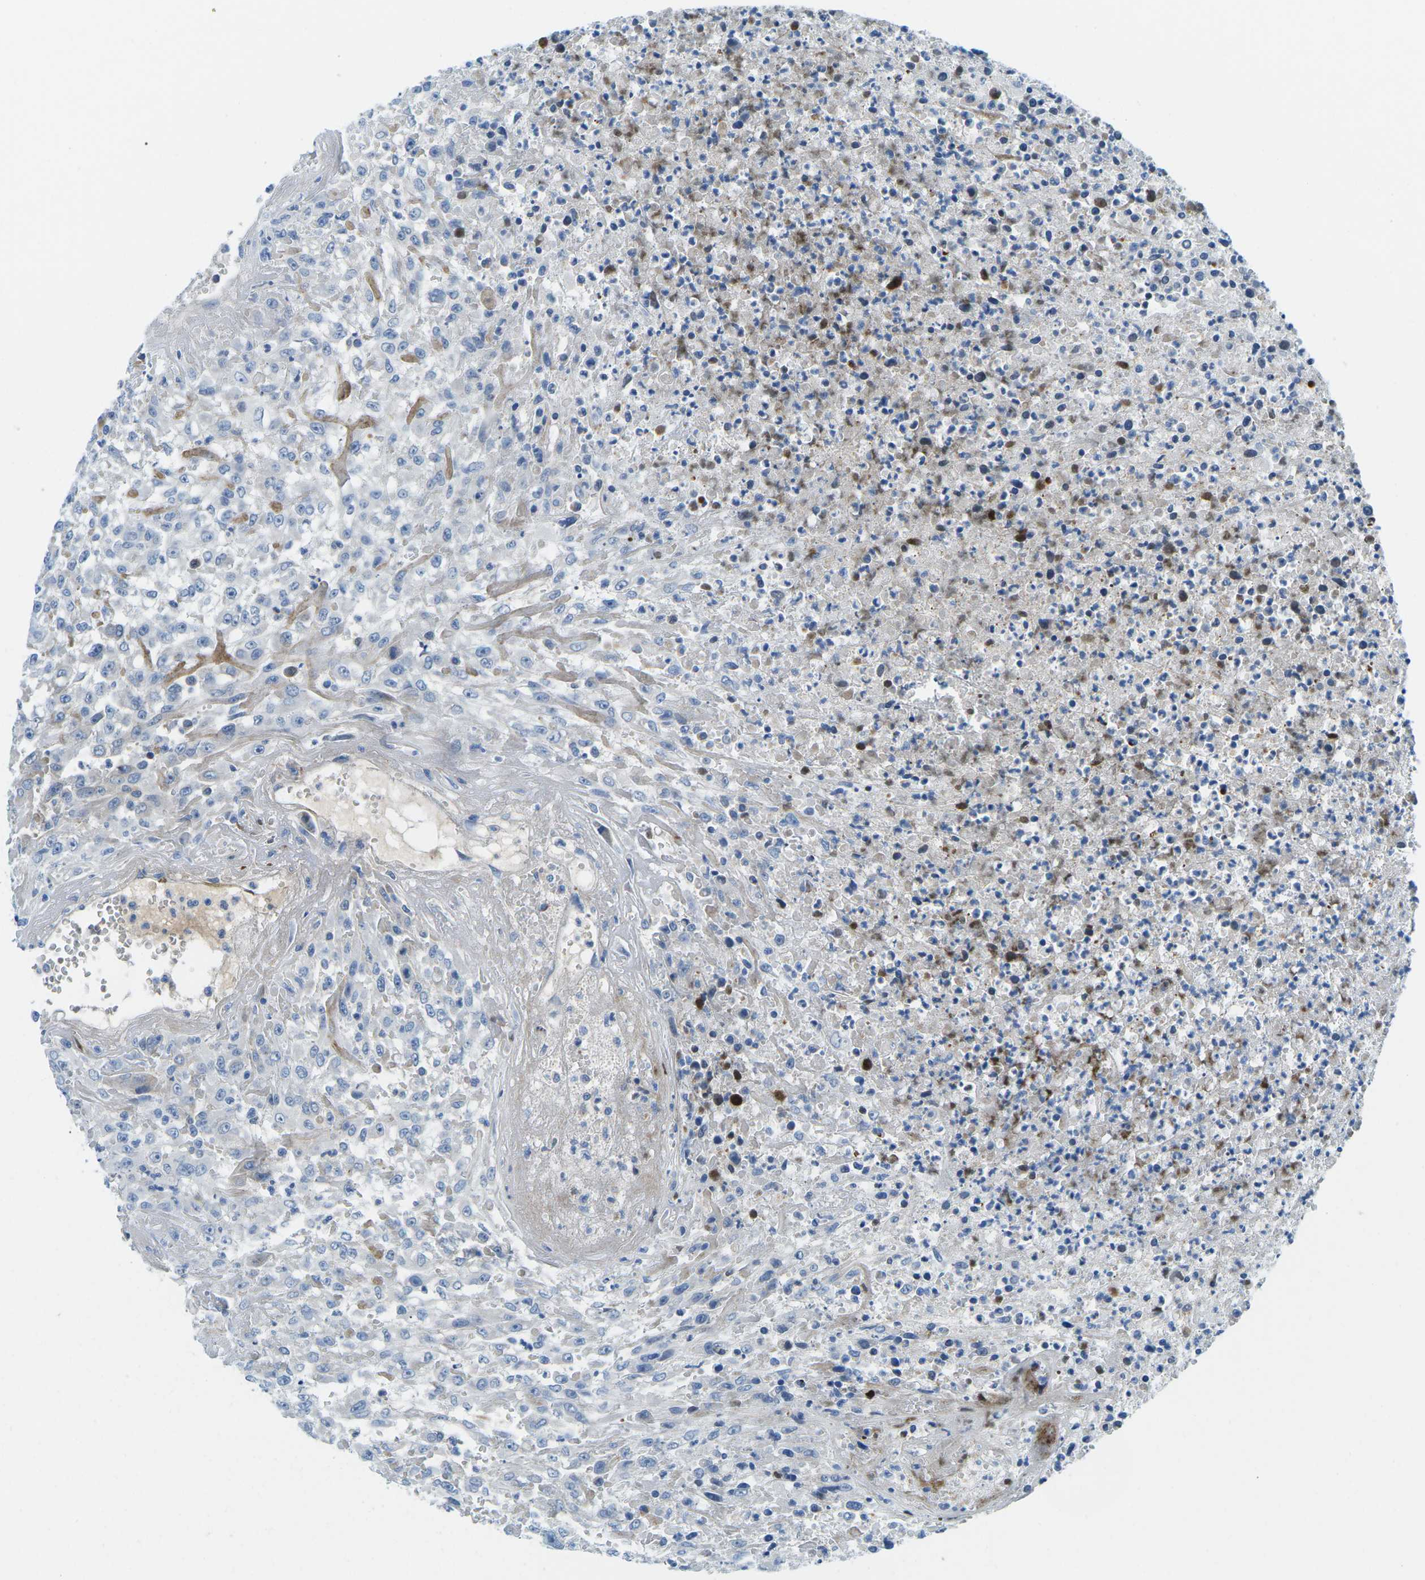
{"staining": {"intensity": "weak", "quantity": "<25%", "location": "cytoplasmic/membranous"}, "tissue": "urothelial cancer", "cell_type": "Tumor cells", "image_type": "cancer", "snomed": [{"axis": "morphology", "description": "Urothelial carcinoma, High grade"}, {"axis": "topography", "description": "Urinary bladder"}], "caption": "Tumor cells are negative for brown protein staining in urothelial cancer. (DAB IHC visualized using brightfield microscopy, high magnification).", "gene": "CFB", "patient": {"sex": "male", "age": 46}}